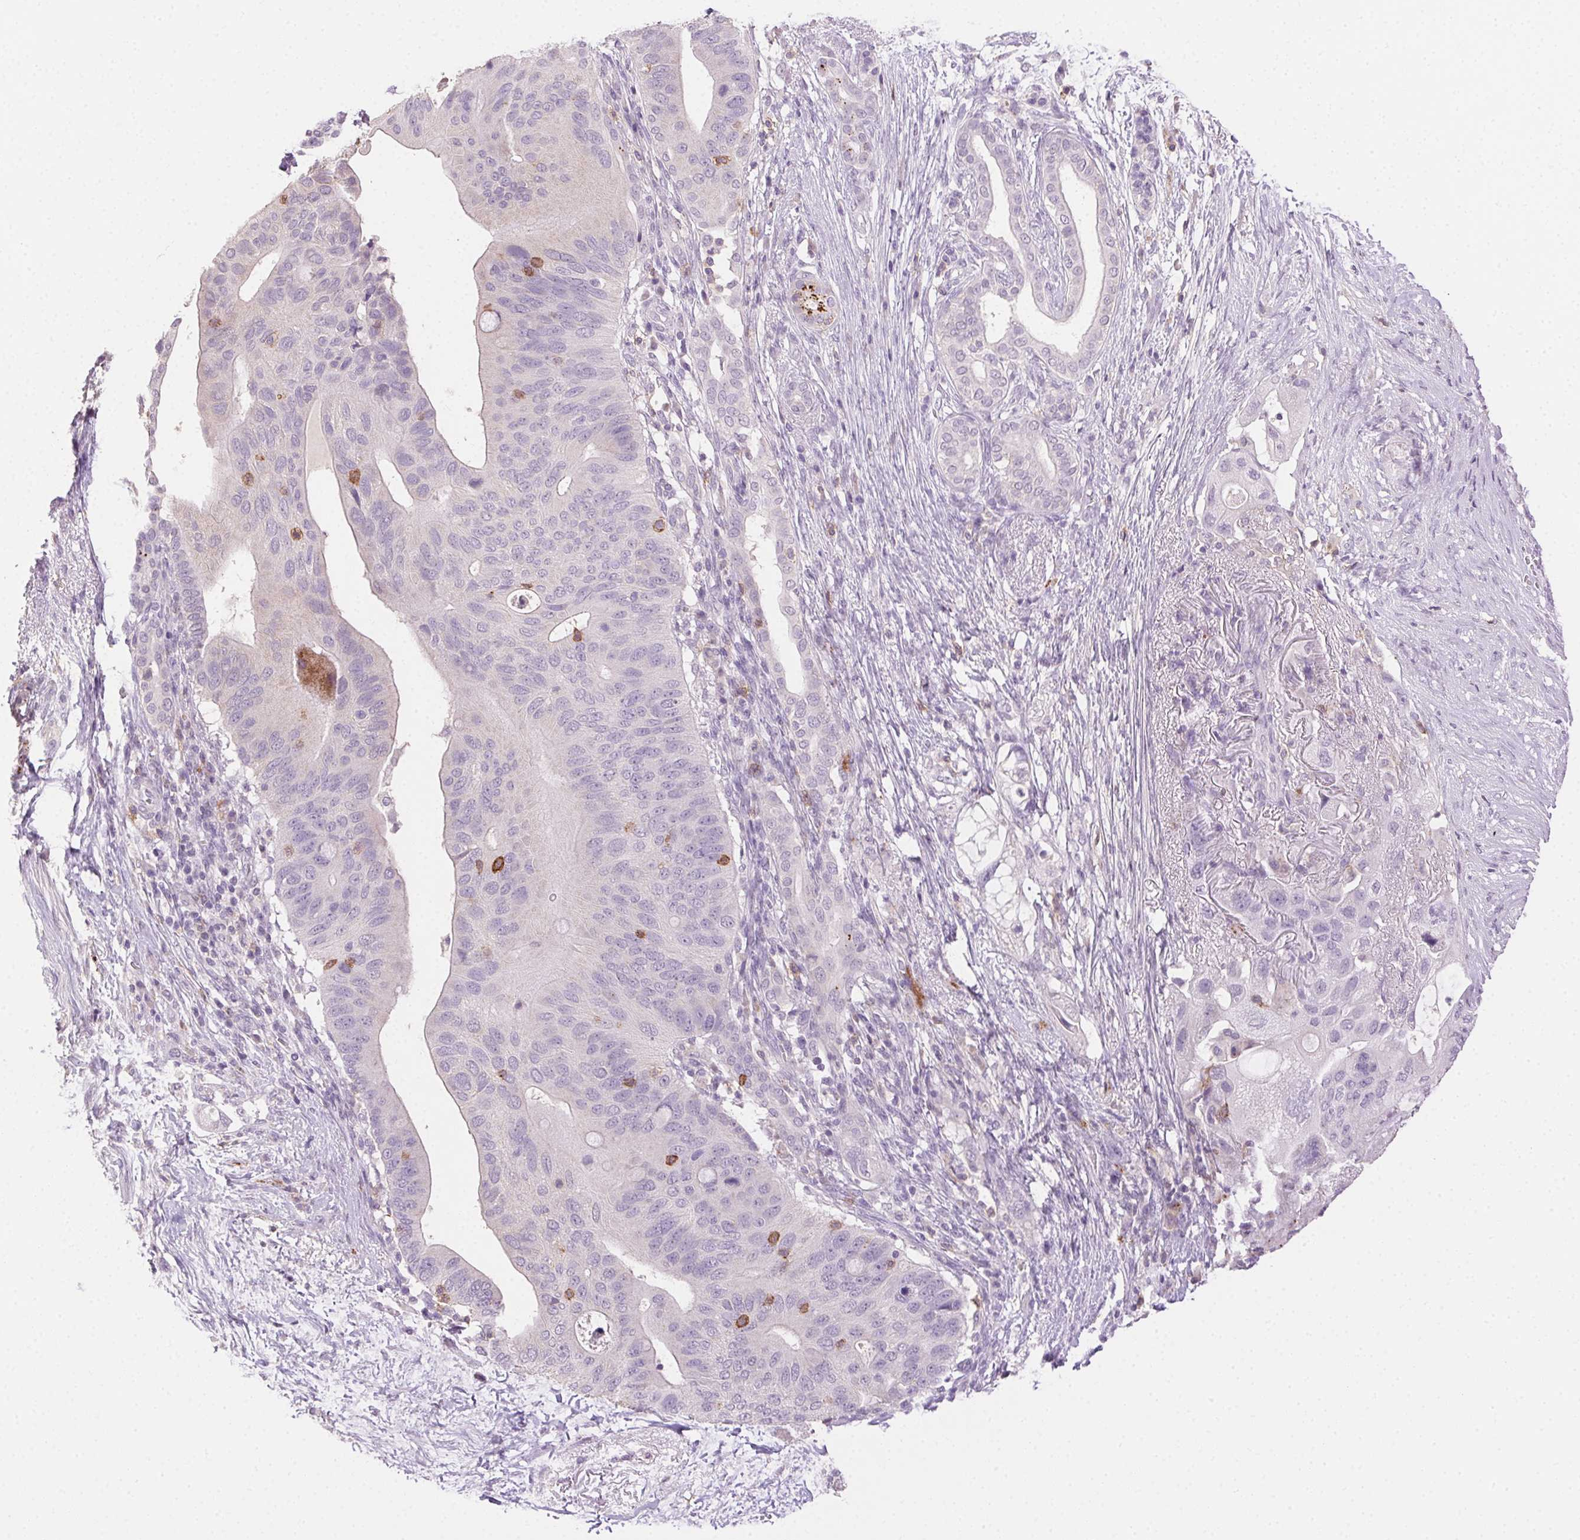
{"staining": {"intensity": "negative", "quantity": "none", "location": "none"}, "tissue": "pancreatic cancer", "cell_type": "Tumor cells", "image_type": "cancer", "snomed": [{"axis": "morphology", "description": "Adenocarcinoma, NOS"}, {"axis": "topography", "description": "Pancreas"}], "caption": "Tumor cells show no significant staining in pancreatic cancer (adenocarcinoma).", "gene": "AKAP5", "patient": {"sex": "female", "age": 72}}